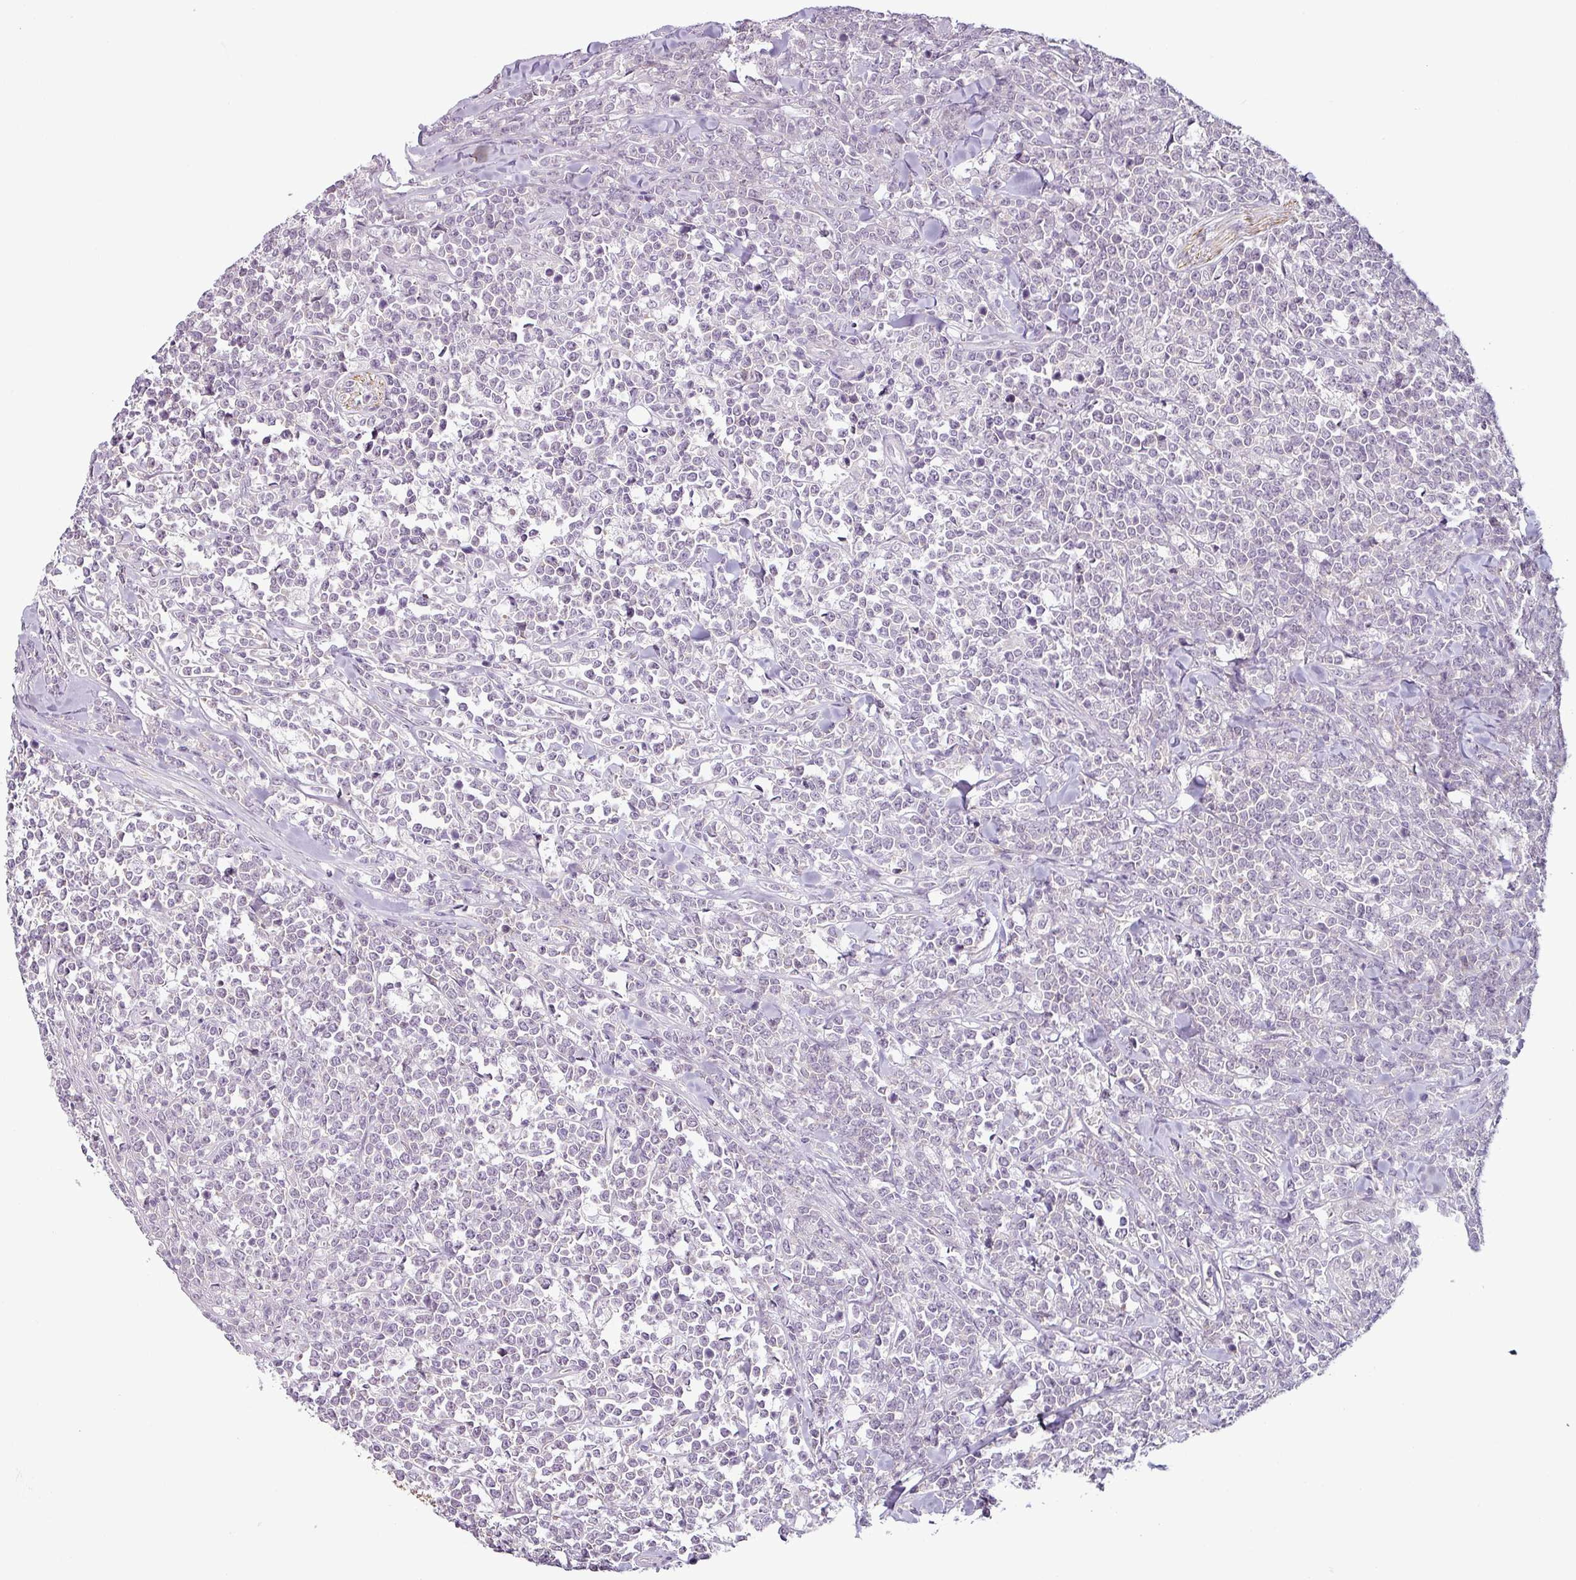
{"staining": {"intensity": "negative", "quantity": "none", "location": "none"}, "tissue": "lymphoma", "cell_type": "Tumor cells", "image_type": "cancer", "snomed": [{"axis": "morphology", "description": "Malignant lymphoma, non-Hodgkin's type, High grade"}, {"axis": "topography", "description": "Small intestine"}], "caption": "Immunohistochemistry (IHC) histopathology image of neoplastic tissue: human lymphoma stained with DAB displays no significant protein positivity in tumor cells. The staining was performed using DAB to visualize the protein expression in brown, while the nuclei were stained in blue with hematoxylin (Magnification: 20x).", "gene": "OR52D1", "patient": {"sex": "male", "age": 8}}